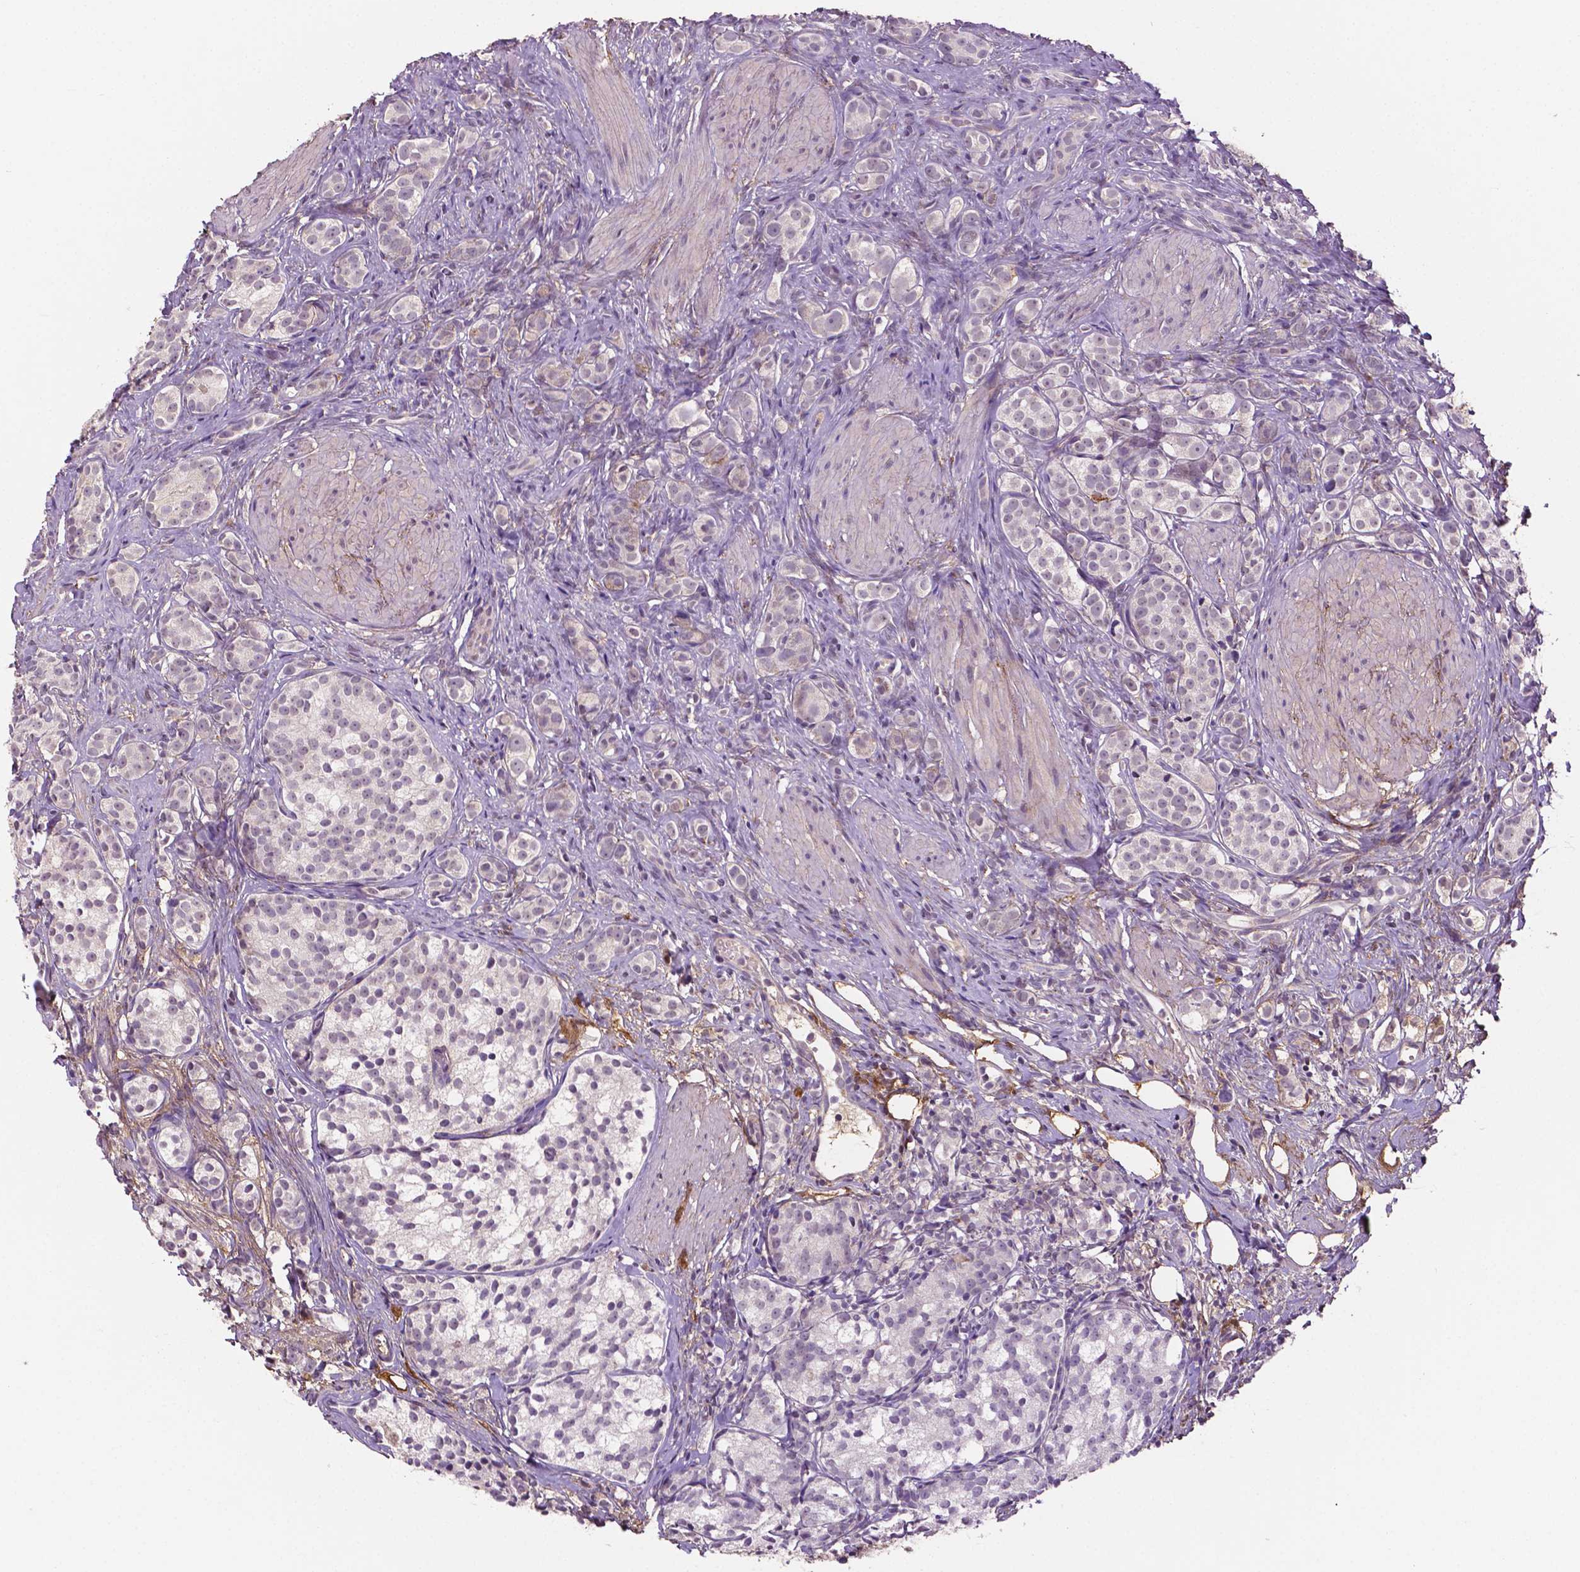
{"staining": {"intensity": "negative", "quantity": "none", "location": "none"}, "tissue": "prostate cancer", "cell_type": "Tumor cells", "image_type": "cancer", "snomed": [{"axis": "morphology", "description": "Adenocarcinoma, High grade"}, {"axis": "topography", "description": "Prostate"}], "caption": "Image shows no protein staining in tumor cells of prostate cancer (high-grade adenocarcinoma) tissue. The staining was performed using DAB (3,3'-diaminobenzidine) to visualize the protein expression in brown, while the nuclei were stained in blue with hematoxylin (Magnification: 20x).", "gene": "FBLN1", "patient": {"sex": "male", "age": 53}}